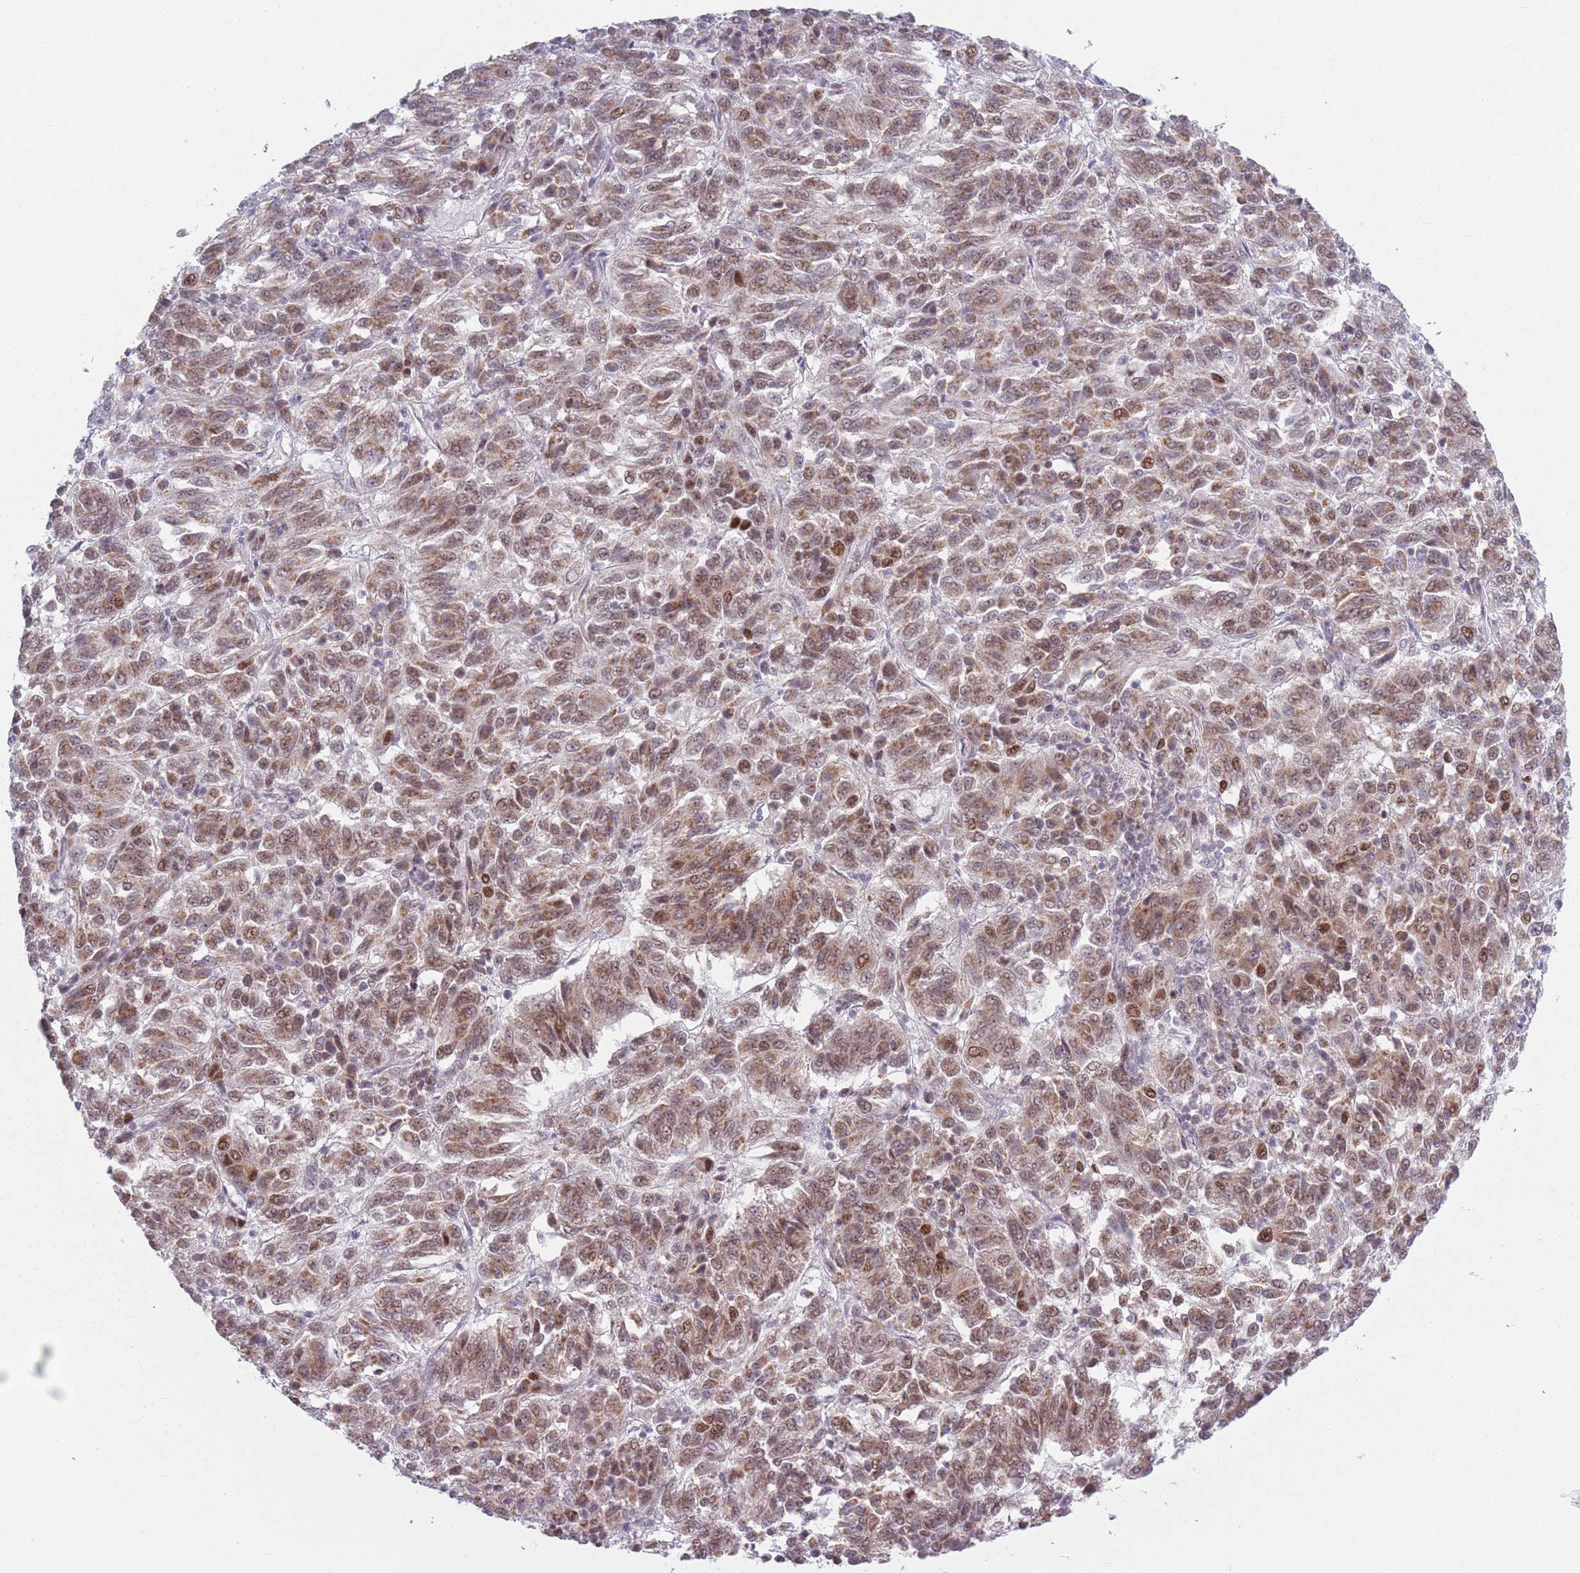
{"staining": {"intensity": "moderate", "quantity": ">75%", "location": "cytoplasmic/membranous,nuclear"}, "tissue": "melanoma", "cell_type": "Tumor cells", "image_type": "cancer", "snomed": [{"axis": "morphology", "description": "Malignant melanoma, Metastatic site"}, {"axis": "topography", "description": "Lung"}], "caption": "Immunohistochemistry (IHC) micrograph of human malignant melanoma (metastatic site) stained for a protein (brown), which demonstrates medium levels of moderate cytoplasmic/membranous and nuclear staining in approximately >75% of tumor cells.", "gene": "MRPL34", "patient": {"sex": "male", "age": 64}}